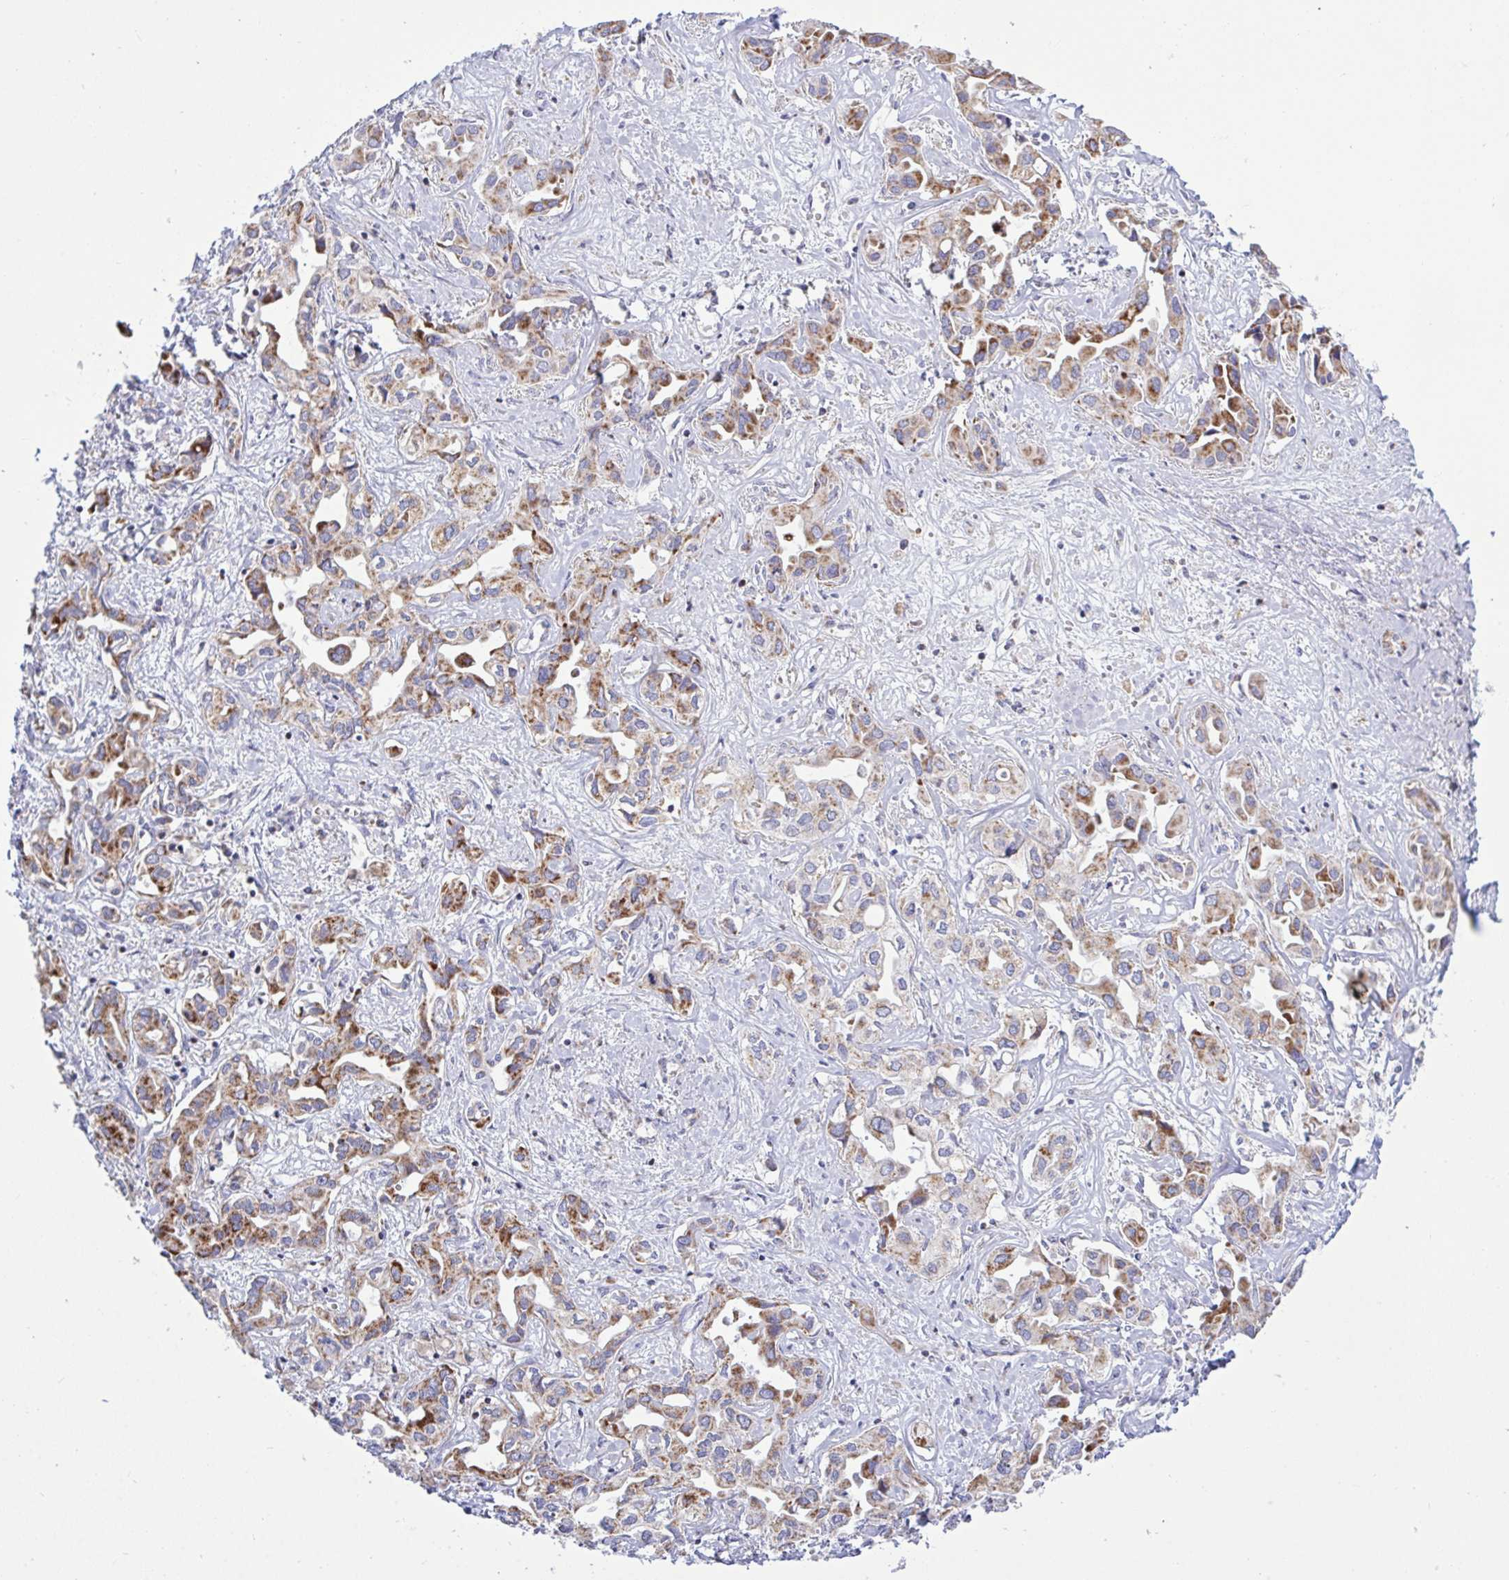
{"staining": {"intensity": "moderate", "quantity": "25%-75%", "location": "cytoplasmic/membranous"}, "tissue": "liver cancer", "cell_type": "Tumor cells", "image_type": "cancer", "snomed": [{"axis": "morphology", "description": "Cholangiocarcinoma"}, {"axis": "topography", "description": "Liver"}], "caption": "A high-resolution image shows immunohistochemistry staining of cholangiocarcinoma (liver), which shows moderate cytoplasmic/membranous staining in about 25%-75% of tumor cells. (Stains: DAB (3,3'-diaminobenzidine) in brown, nuclei in blue, Microscopy: brightfield microscopy at high magnification).", "gene": "HSPE1", "patient": {"sex": "female", "age": 64}}